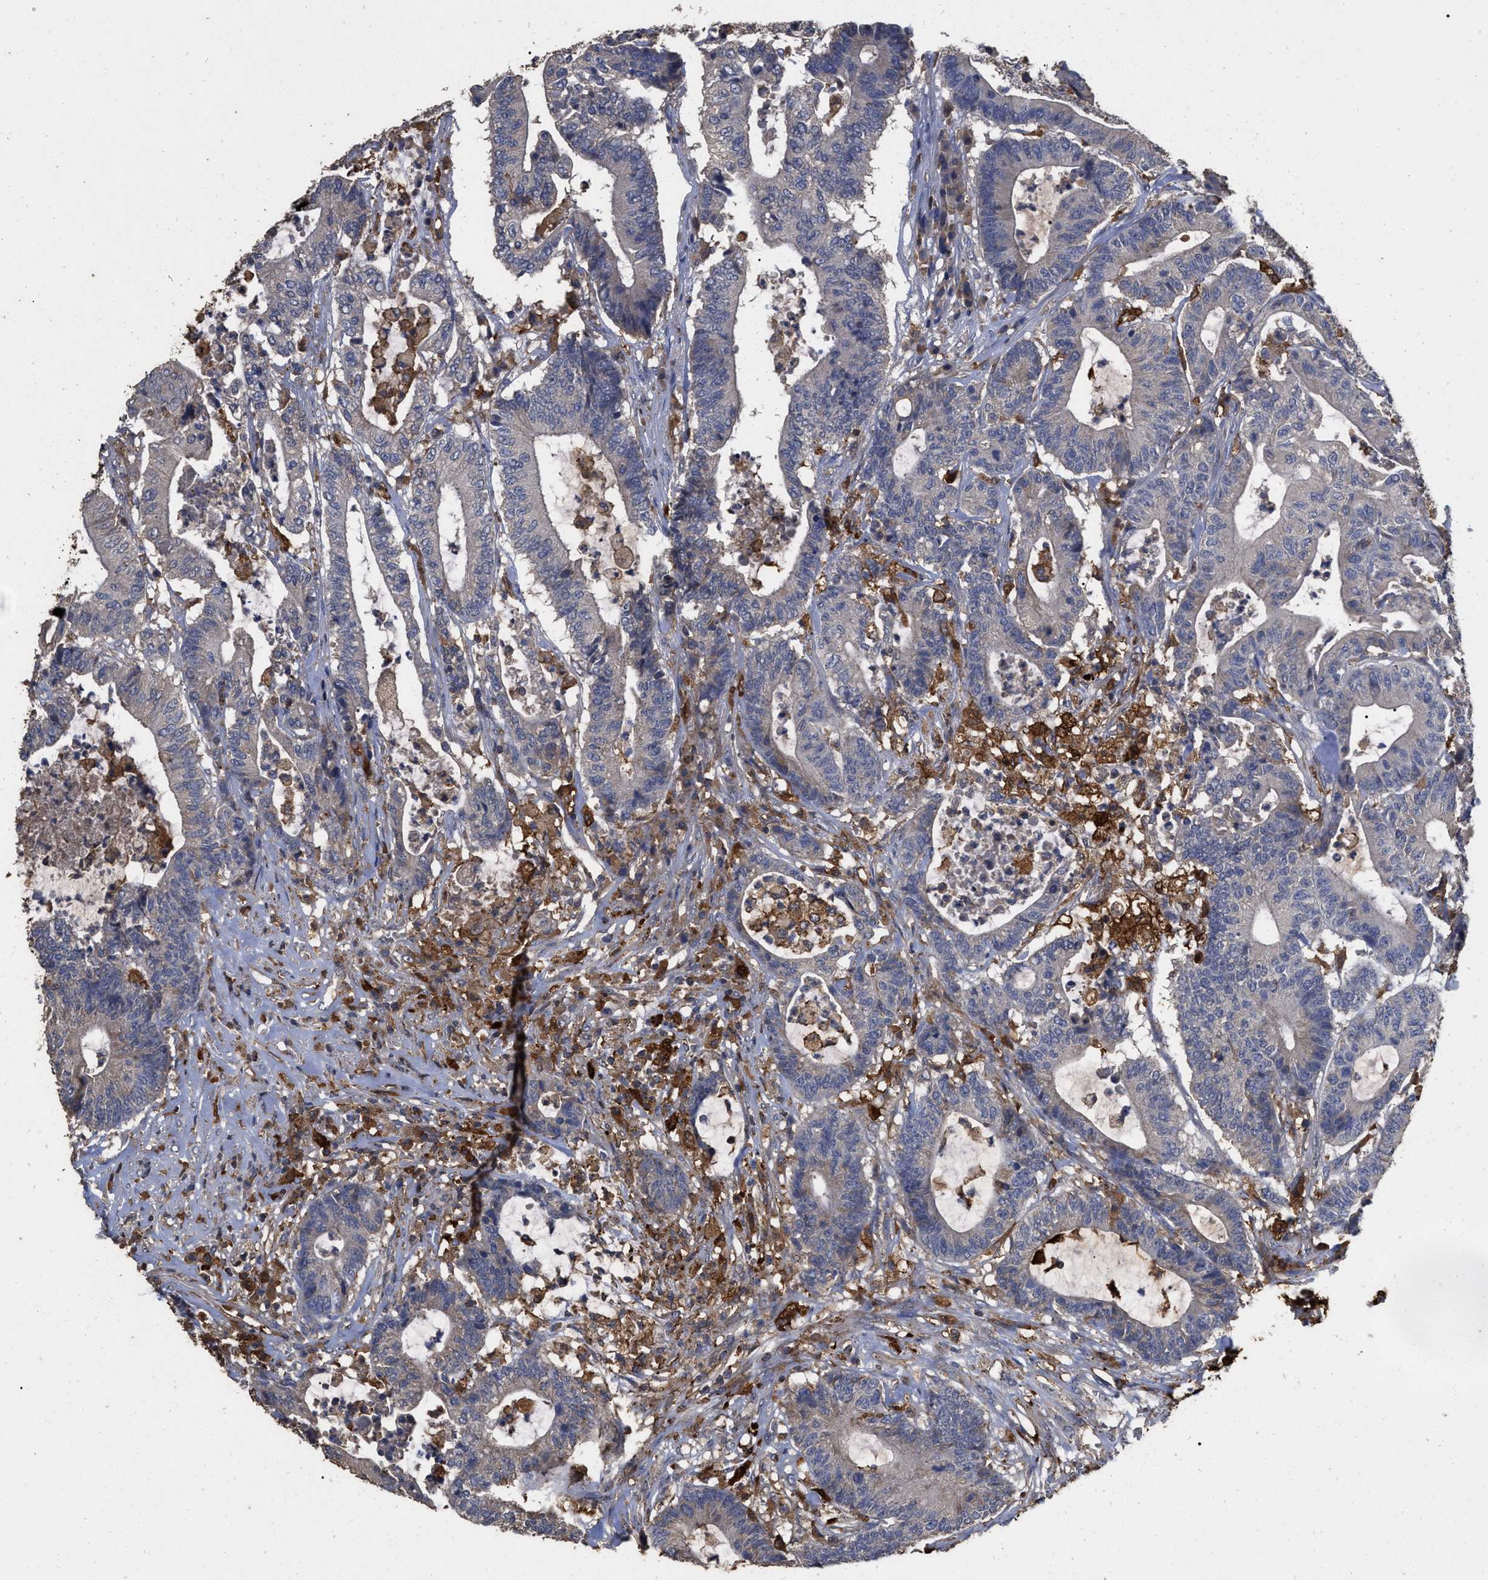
{"staining": {"intensity": "negative", "quantity": "none", "location": "none"}, "tissue": "colorectal cancer", "cell_type": "Tumor cells", "image_type": "cancer", "snomed": [{"axis": "morphology", "description": "Adenocarcinoma, NOS"}, {"axis": "topography", "description": "Colon"}], "caption": "Immunohistochemical staining of human adenocarcinoma (colorectal) reveals no significant positivity in tumor cells.", "gene": "GPR179", "patient": {"sex": "female", "age": 84}}